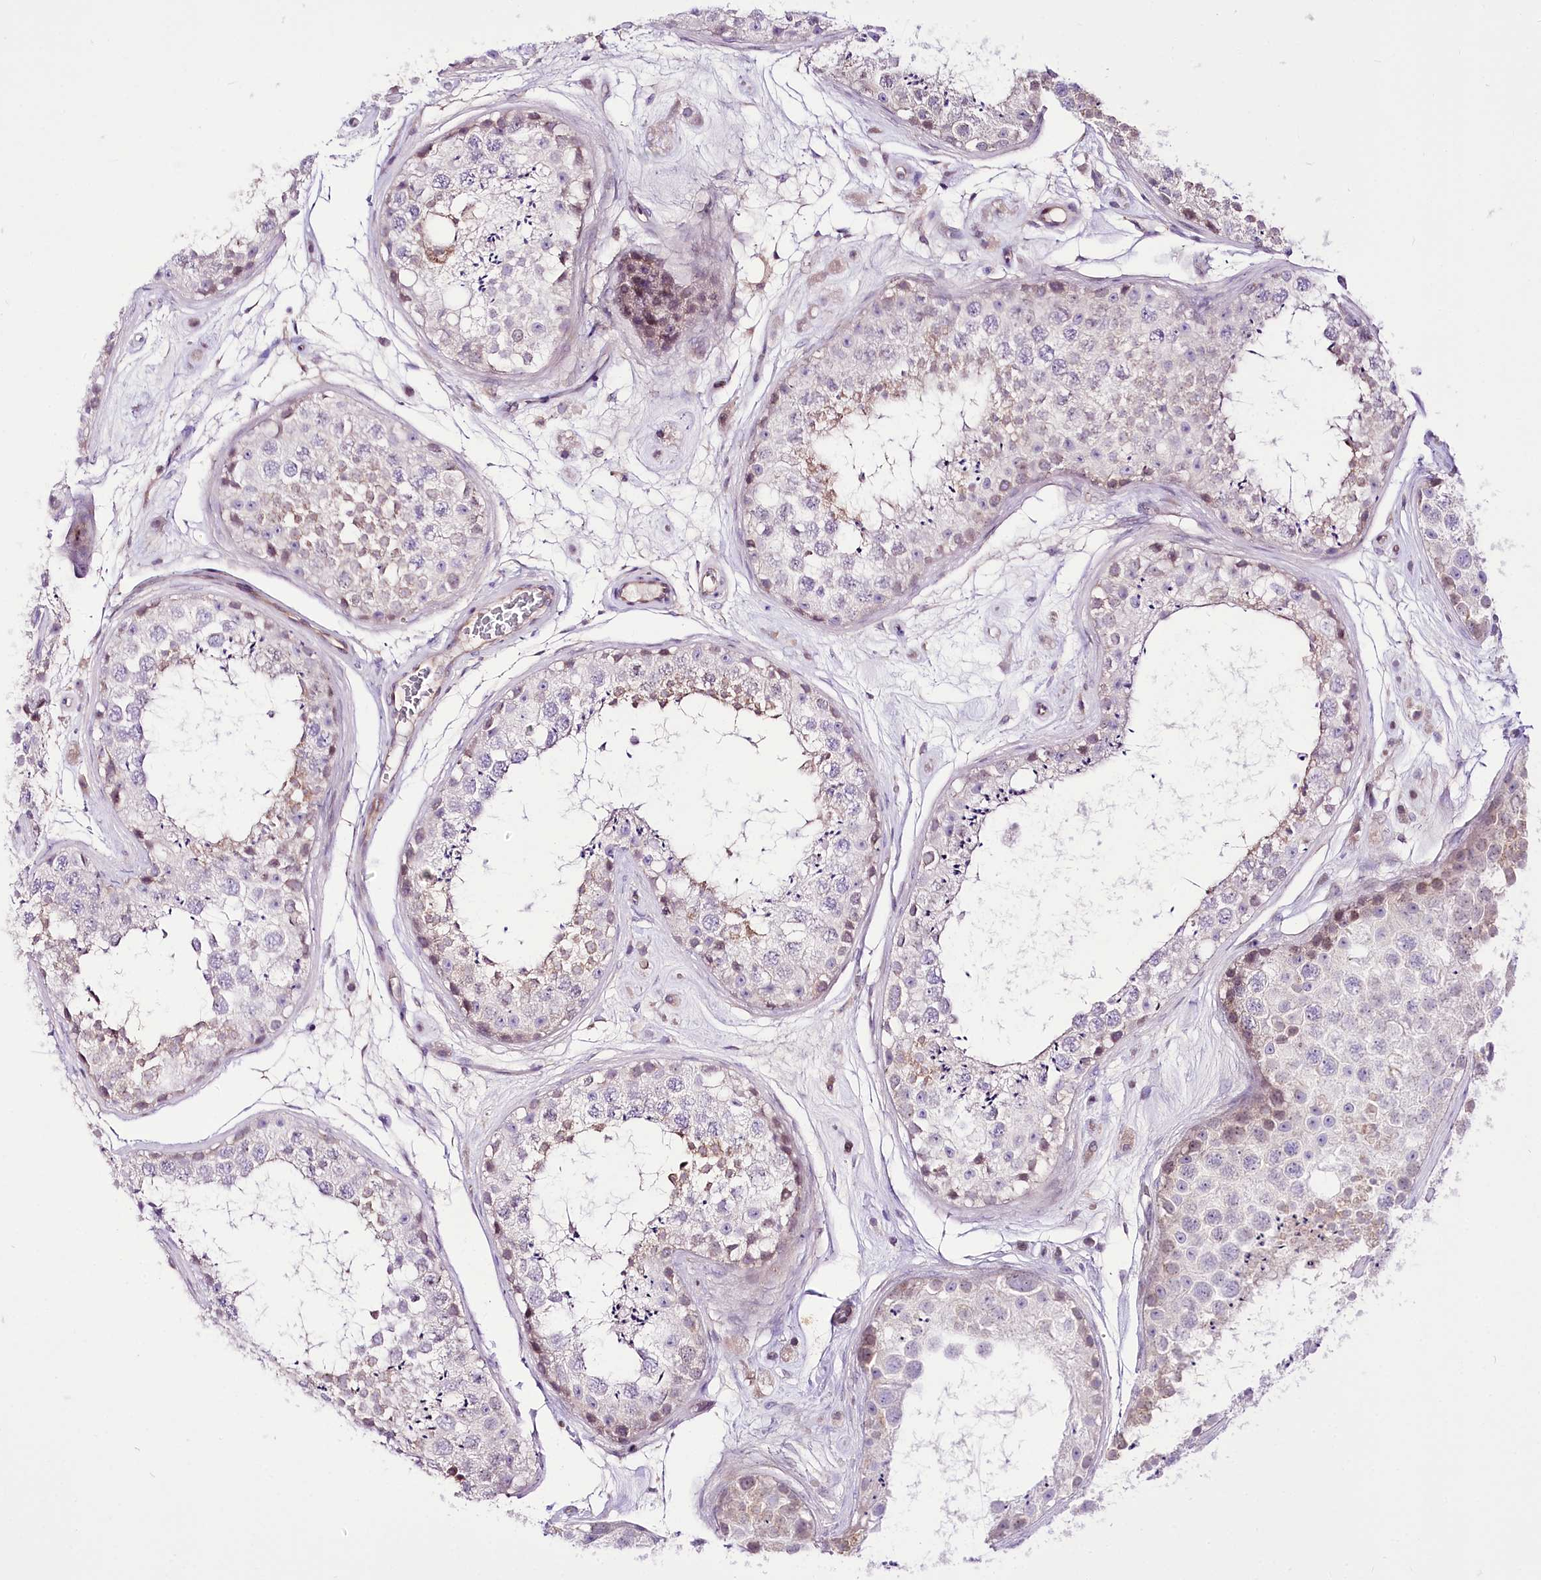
{"staining": {"intensity": "weak", "quantity": "<25%", "location": "cytoplasmic/membranous,nuclear"}, "tissue": "testis", "cell_type": "Cells in seminiferous ducts", "image_type": "normal", "snomed": [{"axis": "morphology", "description": "Normal tissue, NOS"}, {"axis": "topography", "description": "Testis"}], "caption": "A photomicrograph of testis stained for a protein exhibits no brown staining in cells in seminiferous ducts. Nuclei are stained in blue.", "gene": "HELT", "patient": {"sex": "male", "age": 25}}